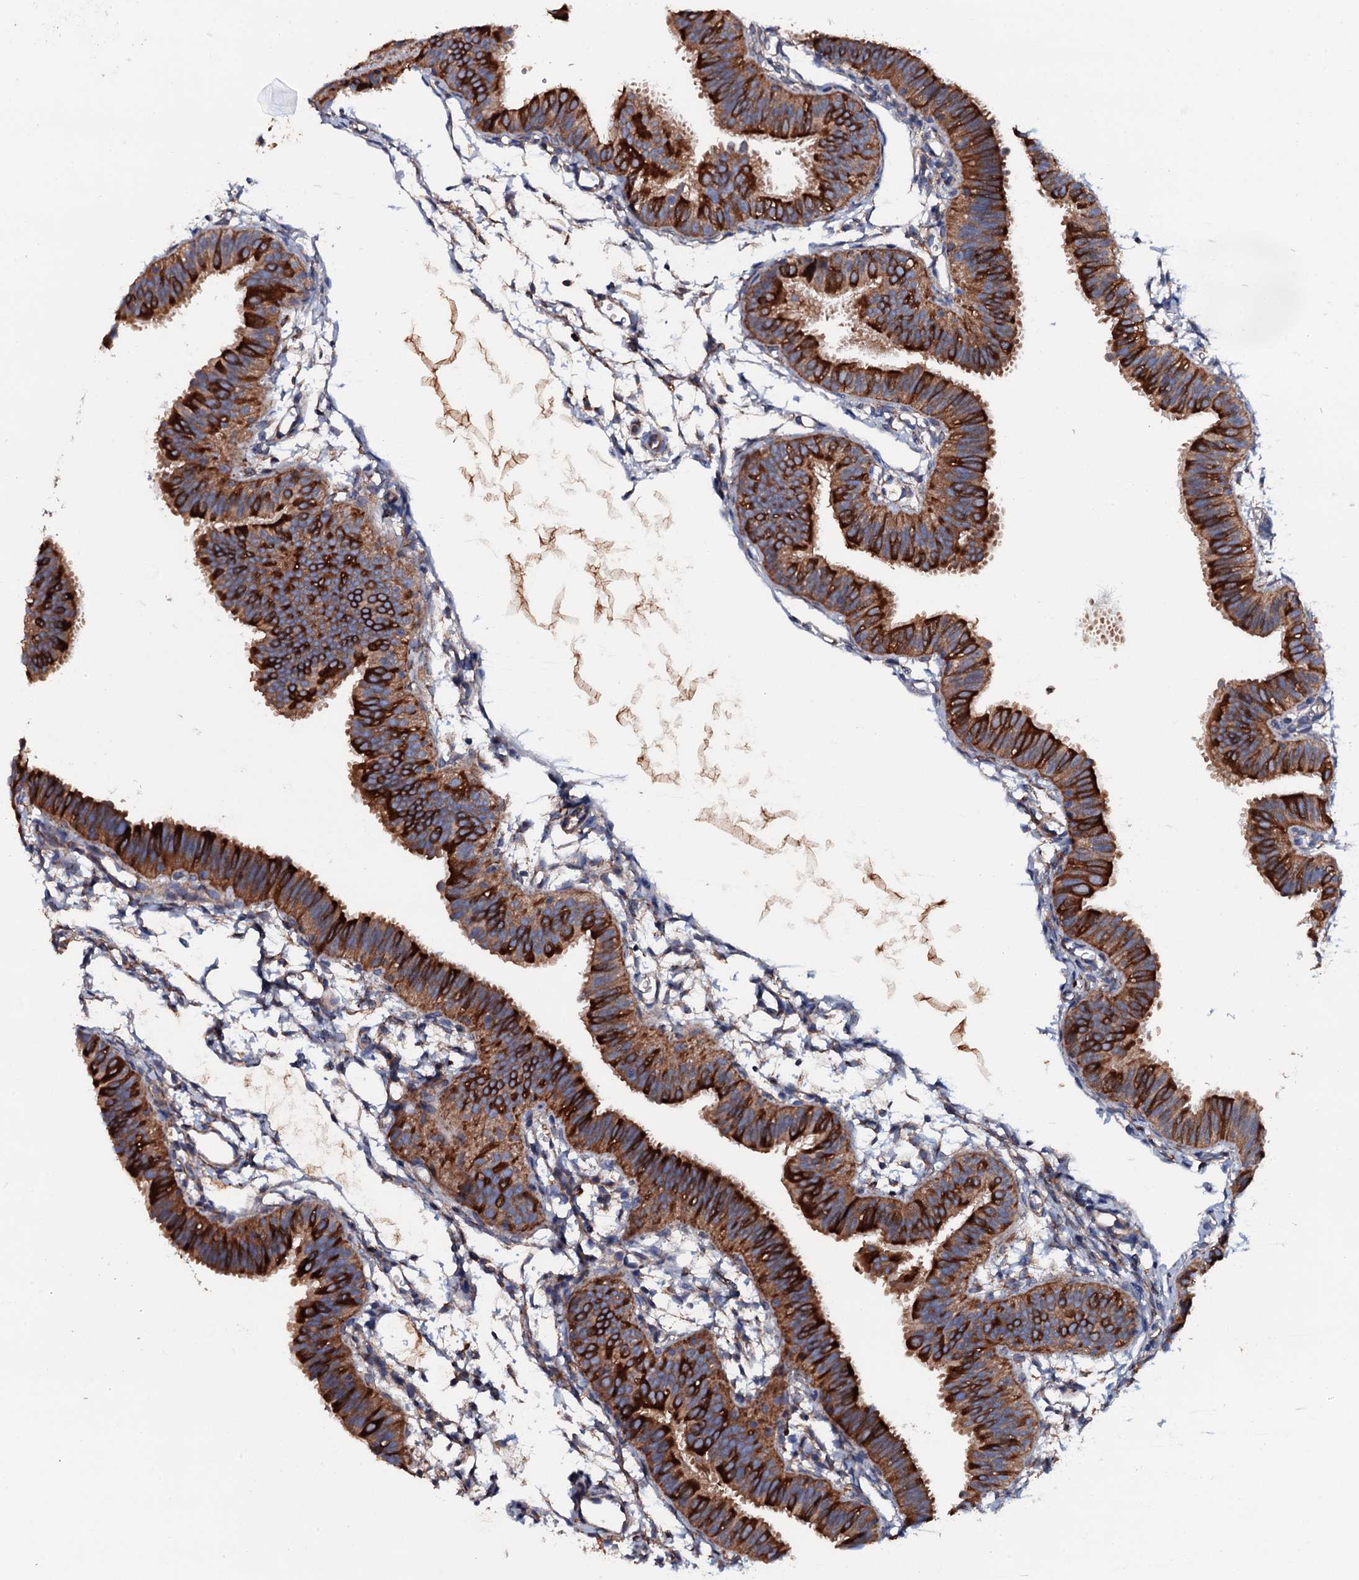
{"staining": {"intensity": "strong", "quantity": ">75%", "location": "cytoplasmic/membranous"}, "tissue": "fallopian tube", "cell_type": "Glandular cells", "image_type": "normal", "snomed": [{"axis": "morphology", "description": "Normal tissue, NOS"}, {"axis": "topography", "description": "Fallopian tube"}], "caption": "Benign fallopian tube reveals strong cytoplasmic/membranous staining in about >75% of glandular cells, visualized by immunohistochemistry. (DAB (3,3'-diaminobenzidine) = brown stain, brightfield microscopy at high magnification).", "gene": "NEK1", "patient": {"sex": "female", "age": 35}}